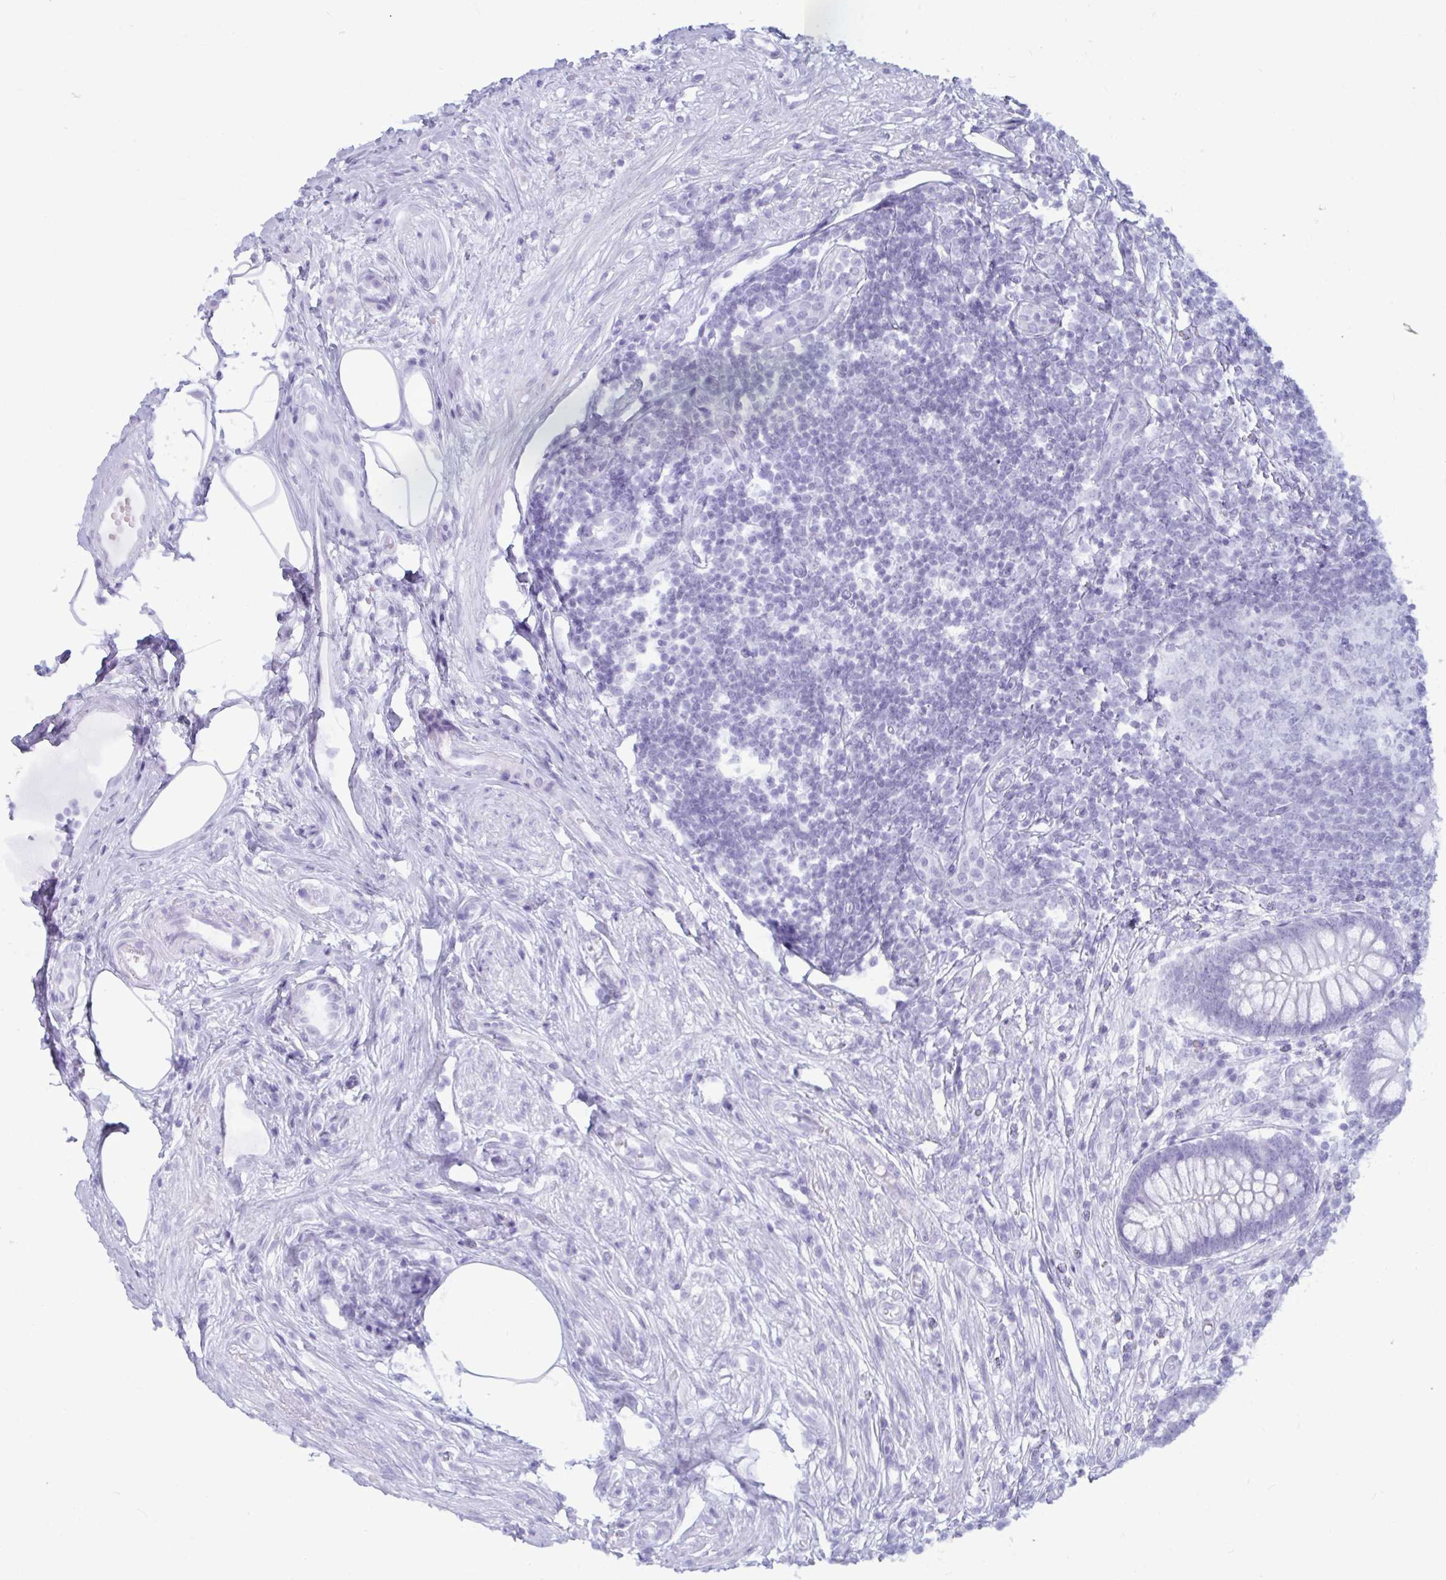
{"staining": {"intensity": "negative", "quantity": "none", "location": "none"}, "tissue": "appendix", "cell_type": "Glandular cells", "image_type": "normal", "snomed": [{"axis": "morphology", "description": "Normal tissue, NOS"}, {"axis": "topography", "description": "Appendix"}], "caption": "Protein analysis of benign appendix demonstrates no significant positivity in glandular cells.", "gene": "ANKRD60", "patient": {"sex": "female", "age": 56}}